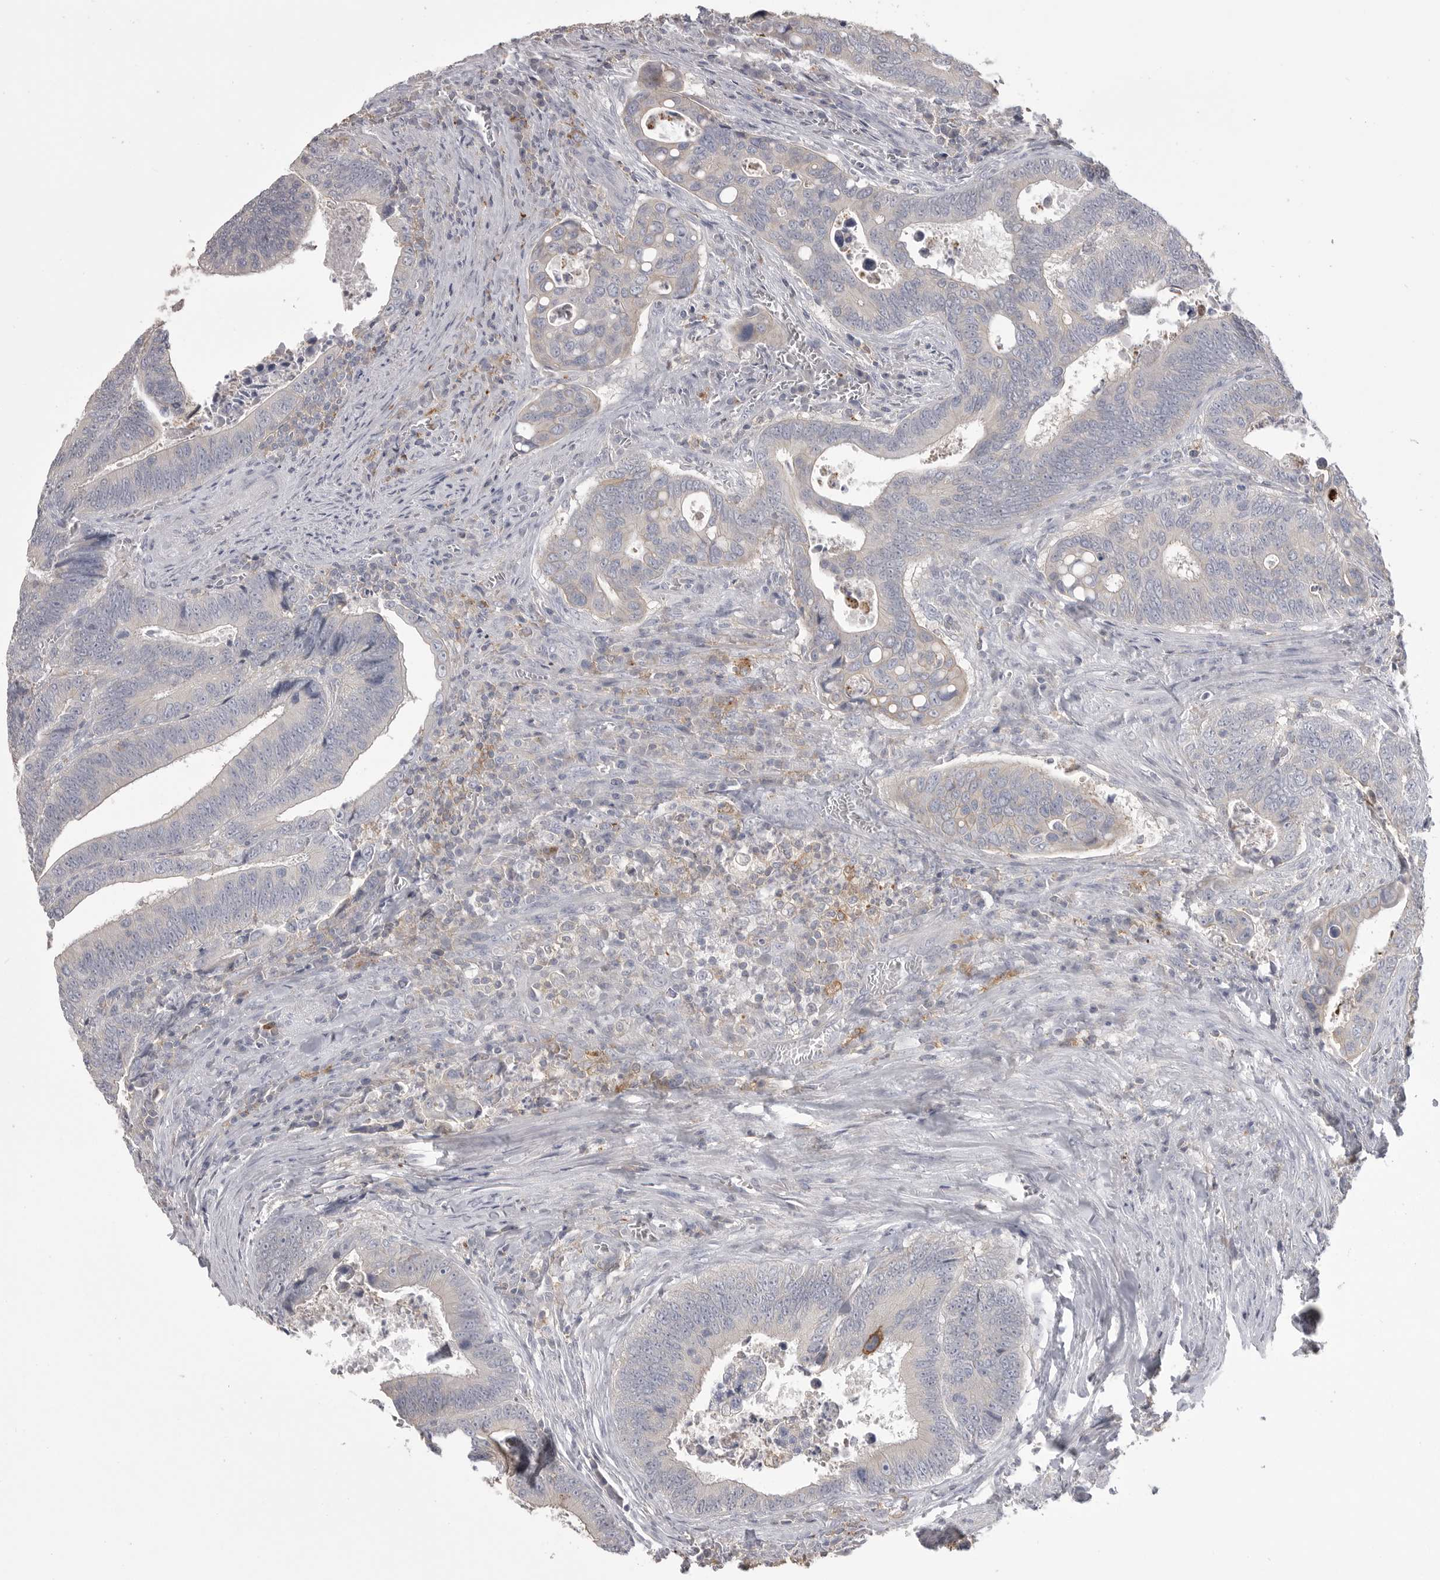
{"staining": {"intensity": "negative", "quantity": "none", "location": "none"}, "tissue": "colorectal cancer", "cell_type": "Tumor cells", "image_type": "cancer", "snomed": [{"axis": "morphology", "description": "Inflammation, NOS"}, {"axis": "morphology", "description": "Adenocarcinoma, NOS"}, {"axis": "topography", "description": "Colon"}], "caption": "Immunohistochemical staining of adenocarcinoma (colorectal) reveals no significant staining in tumor cells.", "gene": "CMTM6", "patient": {"sex": "male", "age": 72}}